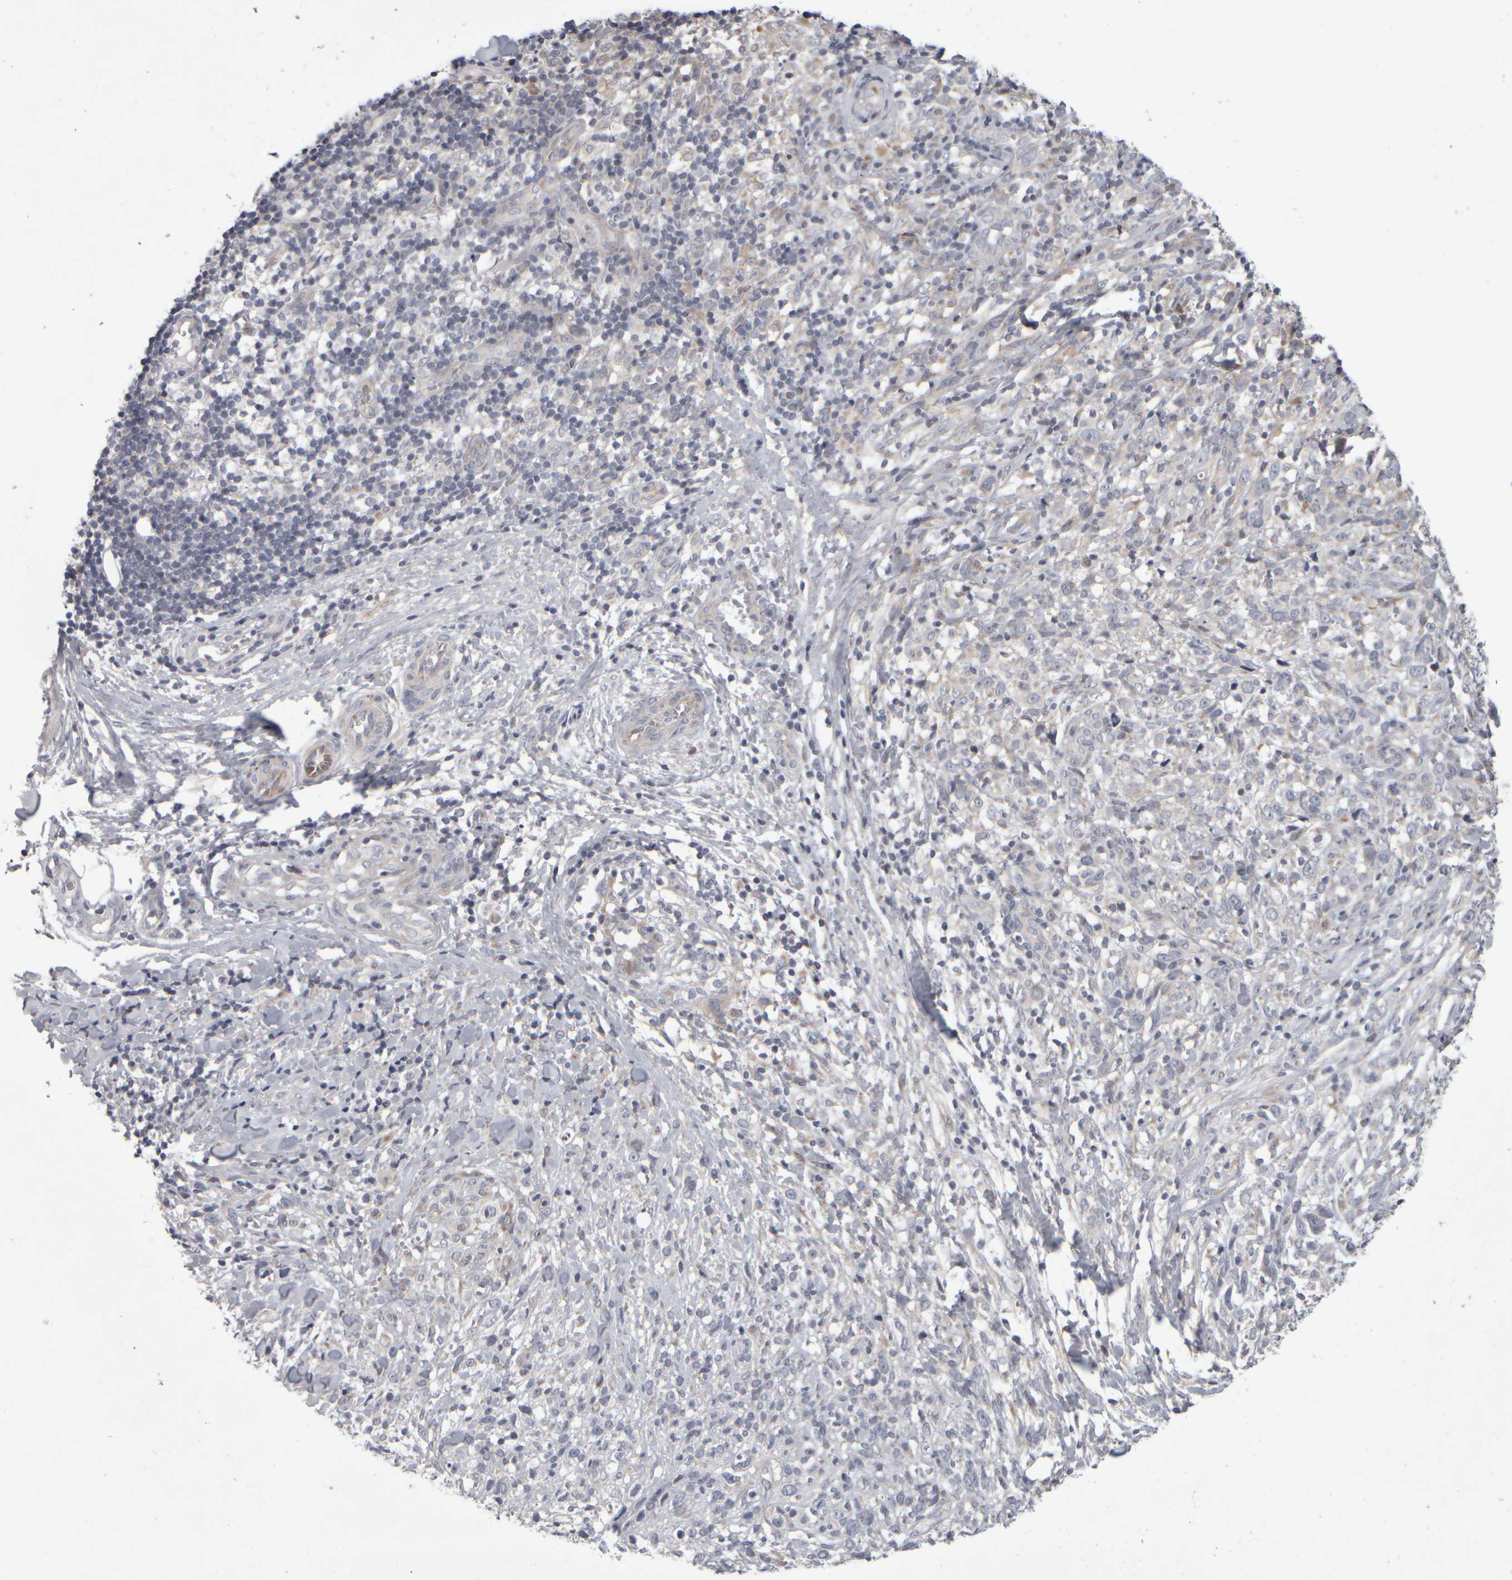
{"staining": {"intensity": "weak", "quantity": "<25%", "location": "cytoplasmic/membranous"}, "tissue": "melanoma", "cell_type": "Tumor cells", "image_type": "cancer", "snomed": [{"axis": "morphology", "description": "Malignant melanoma, NOS"}, {"axis": "topography", "description": "Skin"}], "caption": "Immunohistochemical staining of human malignant melanoma reveals no significant expression in tumor cells.", "gene": "SCO1", "patient": {"sex": "female", "age": 55}}